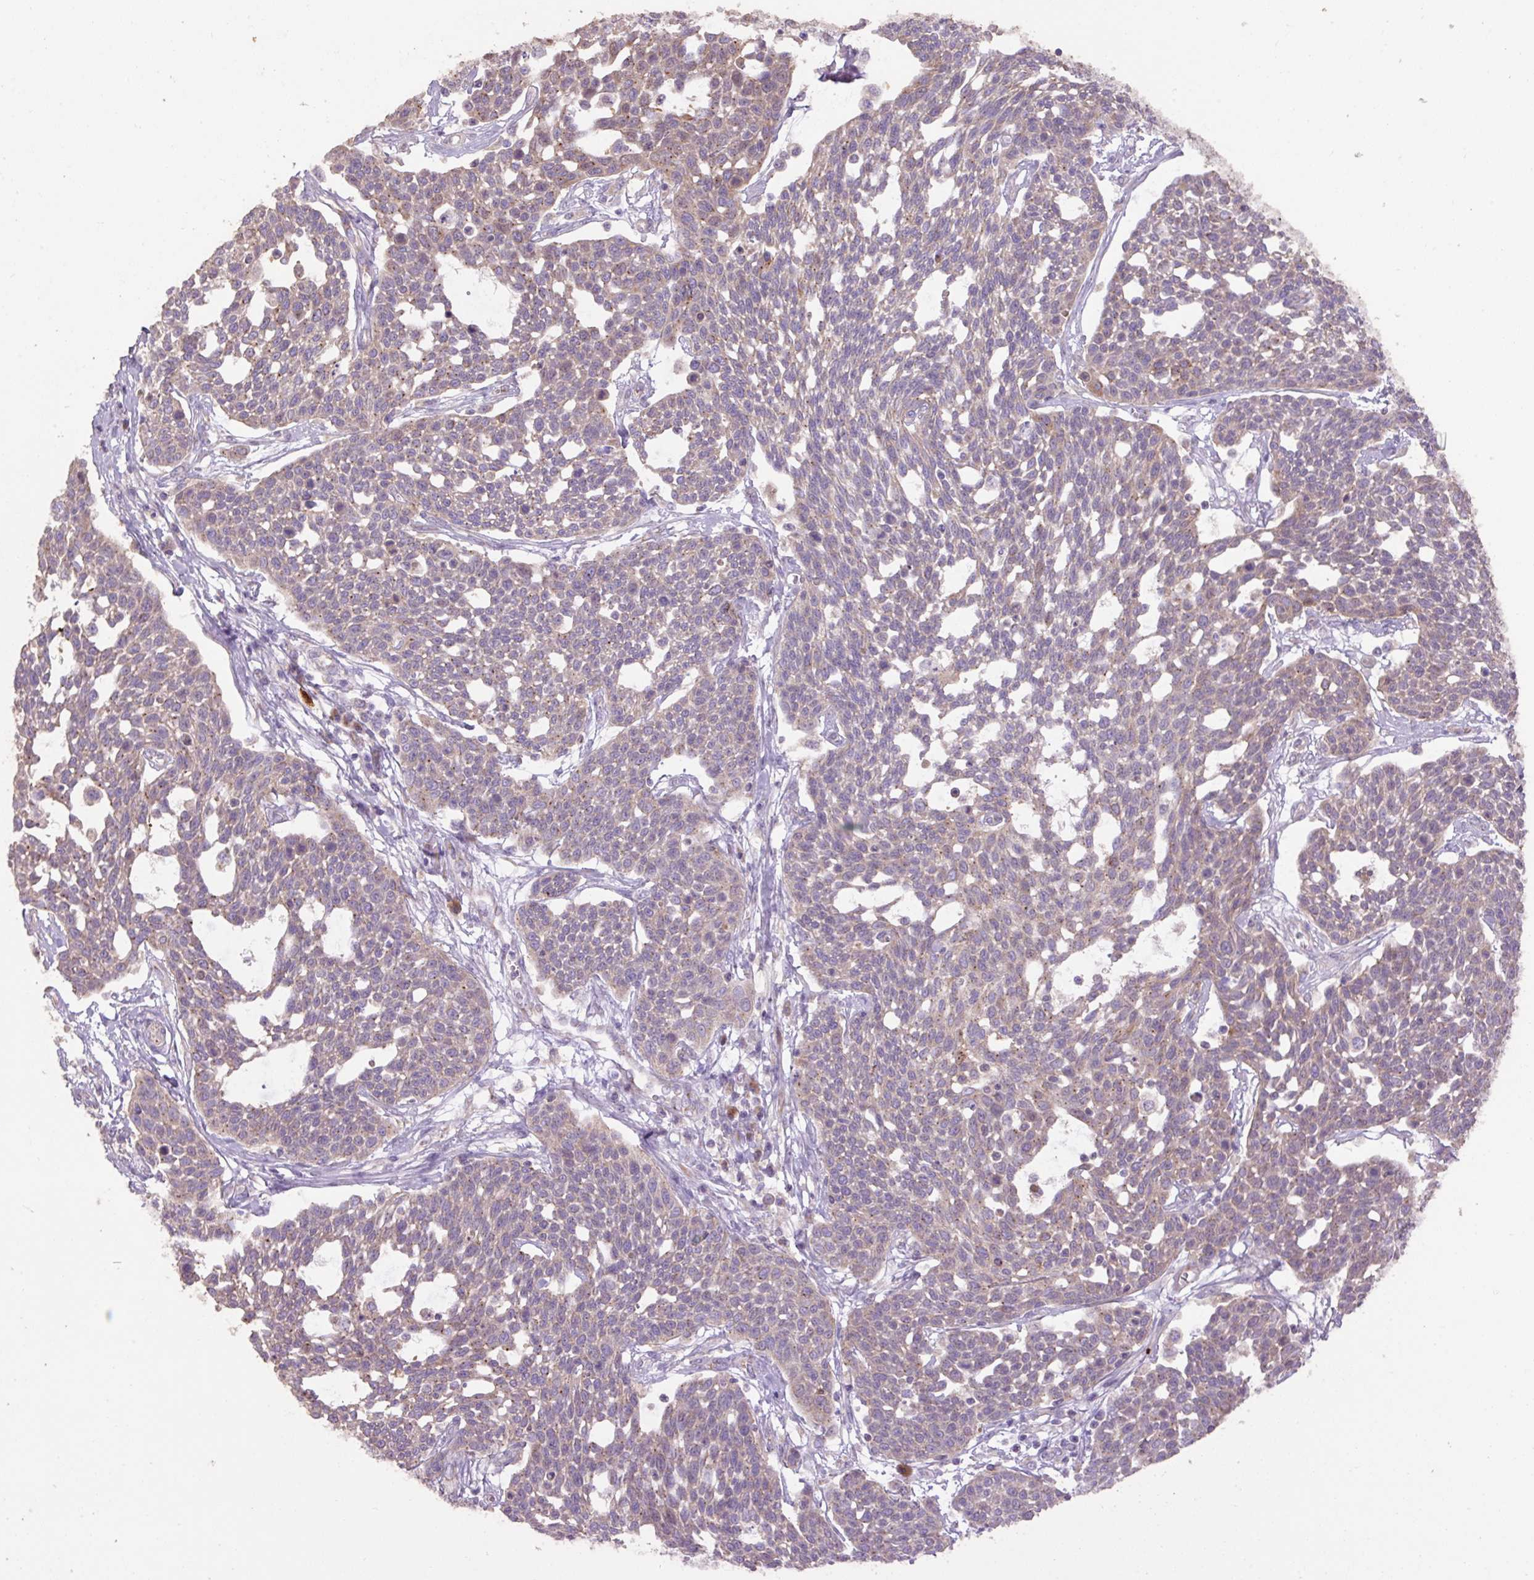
{"staining": {"intensity": "weak", "quantity": "25%-75%", "location": "cytoplasmic/membranous"}, "tissue": "cervical cancer", "cell_type": "Tumor cells", "image_type": "cancer", "snomed": [{"axis": "morphology", "description": "Squamous cell carcinoma, NOS"}, {"axis": "topography", "description": "Cervix"}], "caption": "Immunohistochemical staining of cervical cancer (squamous cell carcinoma) exhibits weak cytoplasmic/membranous protein expression in about 25%-75% of tumor cells.", "gene": "ABR", "patient": {"sex": "female", "age": 34}}